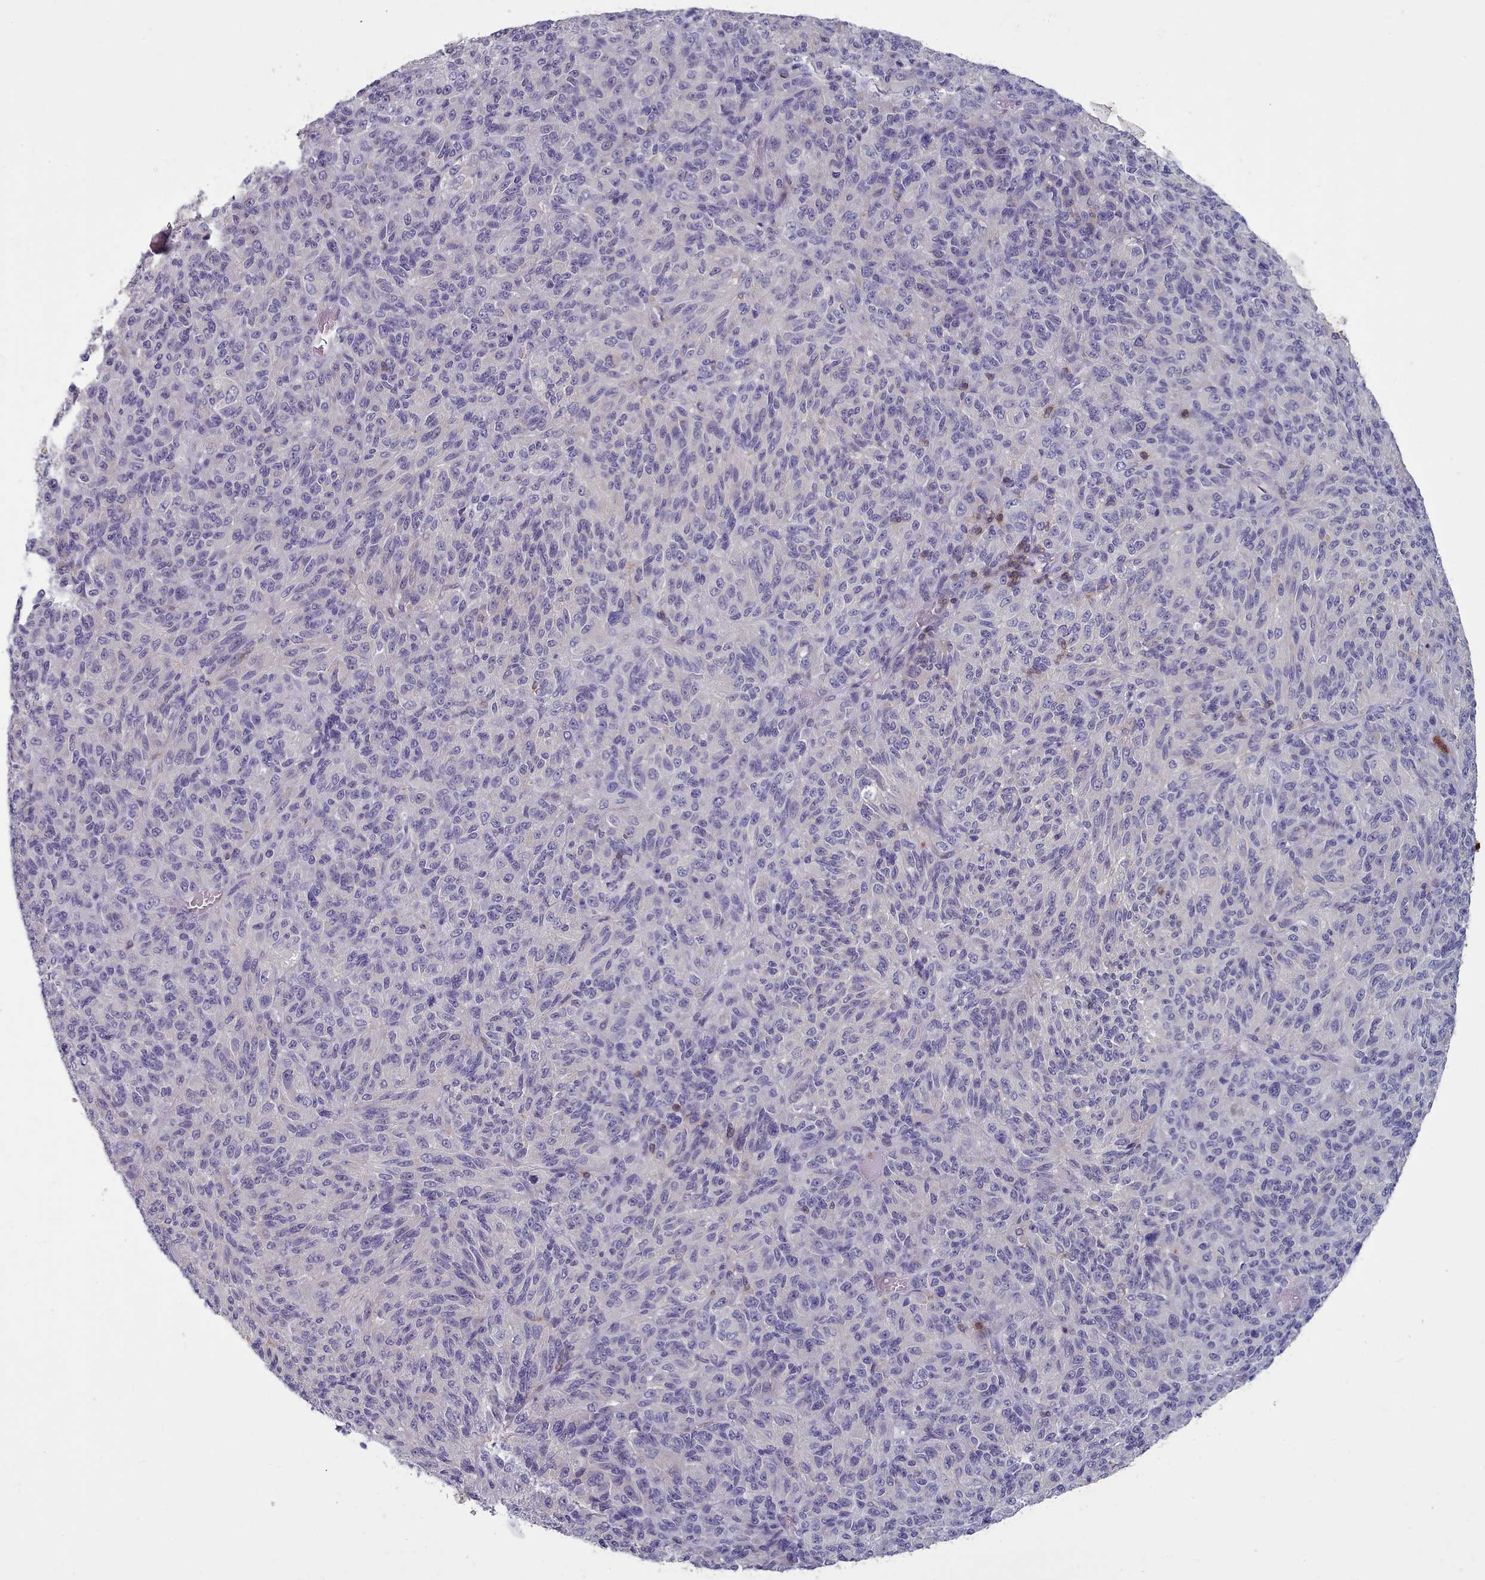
{"staining": {"intensity": "negative", "quantity": "none", "location": "none"}, "tissue": "melanoma", "cell_type": "Tumor cells", "image_type": "cancer", "snomed": [{"axis": "morphology", "description": "Malignant melanoma, Metastatic site"}, {"axis": "topography", "description": "Brain"}], "caption": "This is an immunohistochemistry micrograph of malignant melanoma (metastatic site). There is no staining in tumor cells.", "gene": "RAC2", "patient": {"sex": "female", "age": 56}}